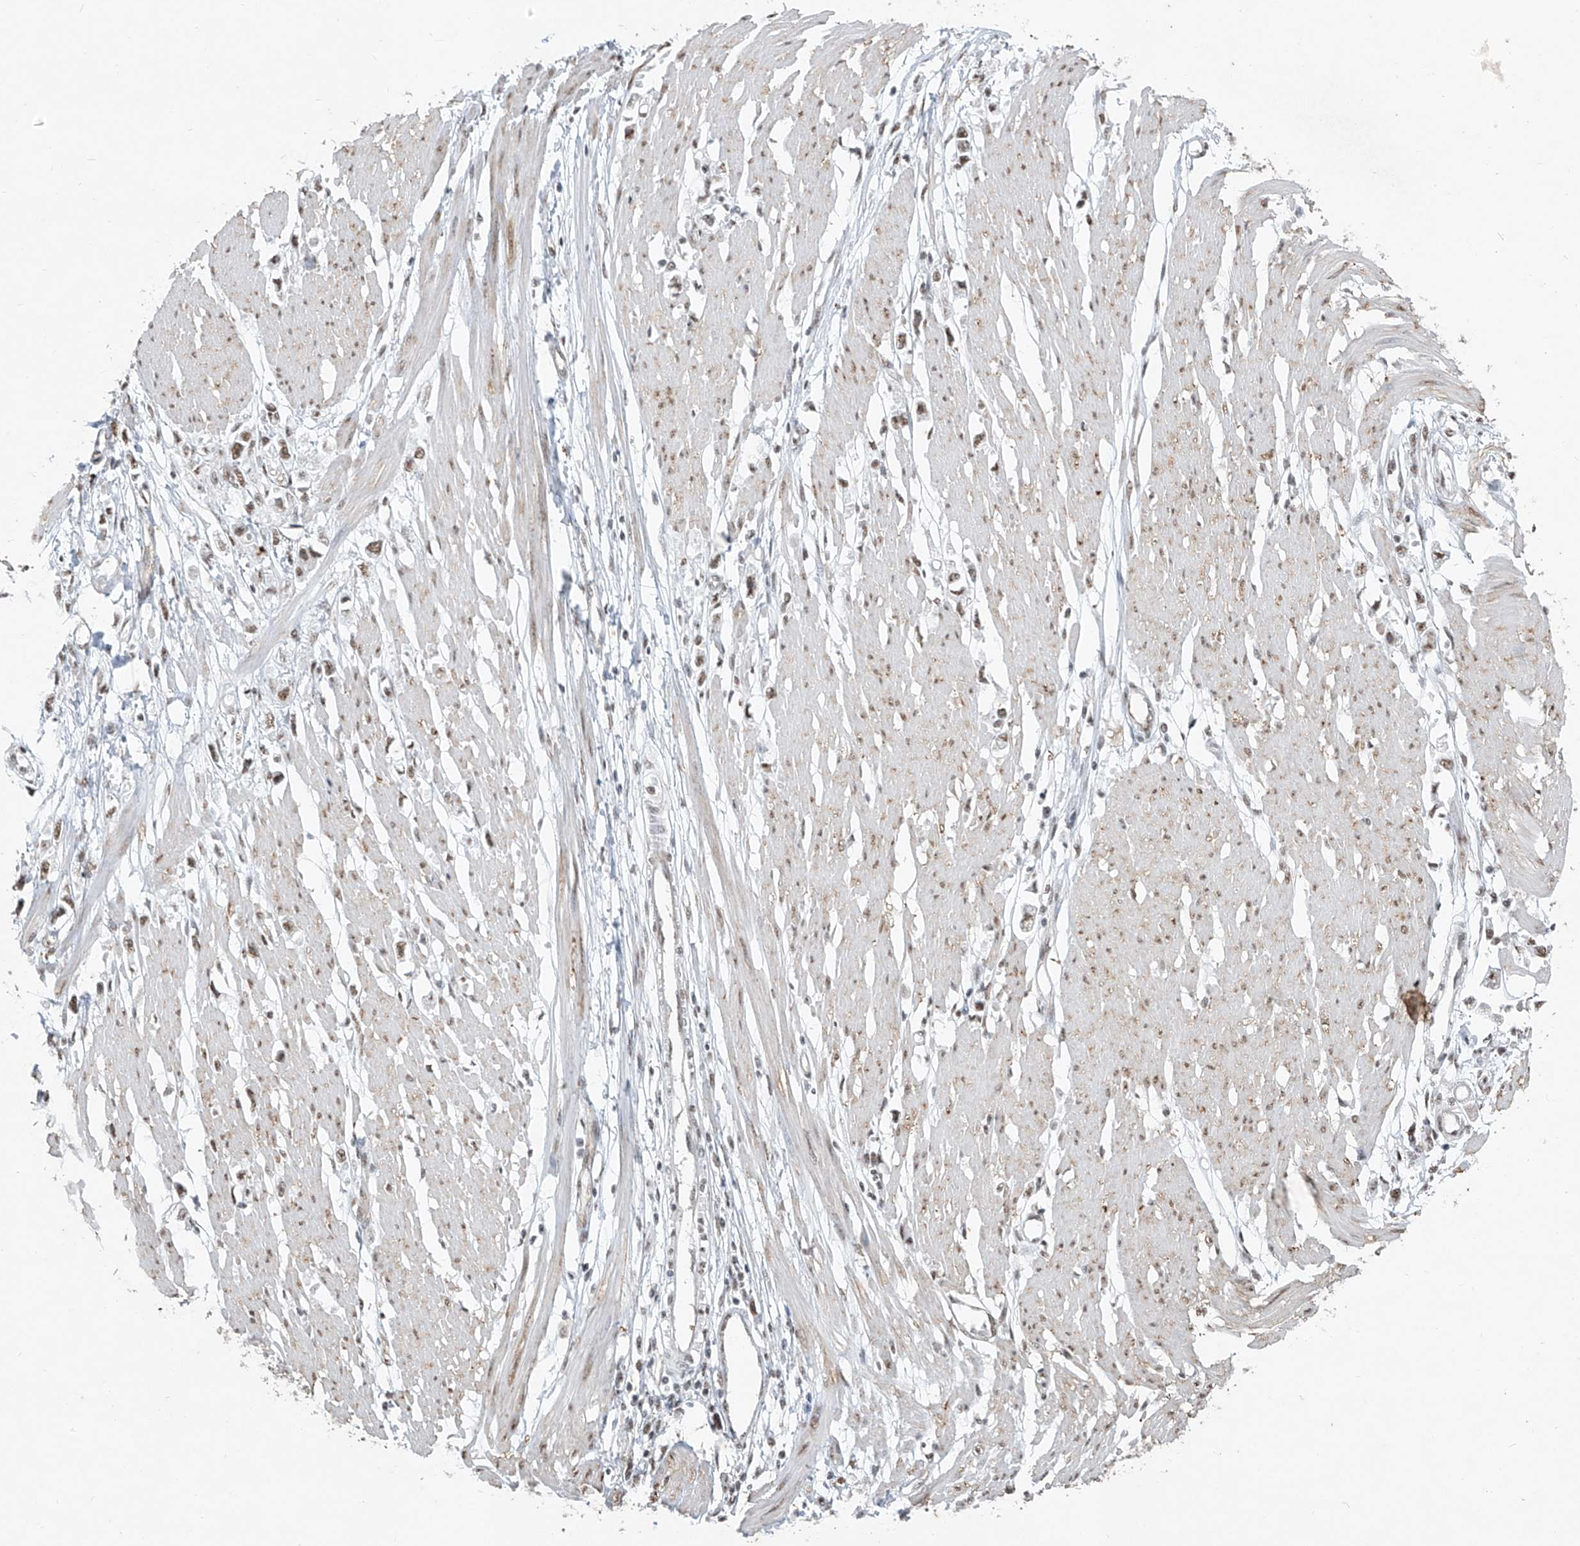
{"staining": {"intensity": "weak", "quantity": ">75%", "location": "nuclear"}, "tissue": "stomach cancer", "cell_type": "Tumor cells", "image_type": "cancer", "snomed": [{"axis": "morphology", "description": "Adenocarcinoma, NOS"}, {"axis": "topography", "description": "Stomach"}], "caption": "High-power microscopy captured an IHC histopathology image of stomach cancer, revealing weak nuclear expression in approximately >75% of tumor cells.", "gene": "TFEC", "patient": {"sex": "female", "age": 59}}